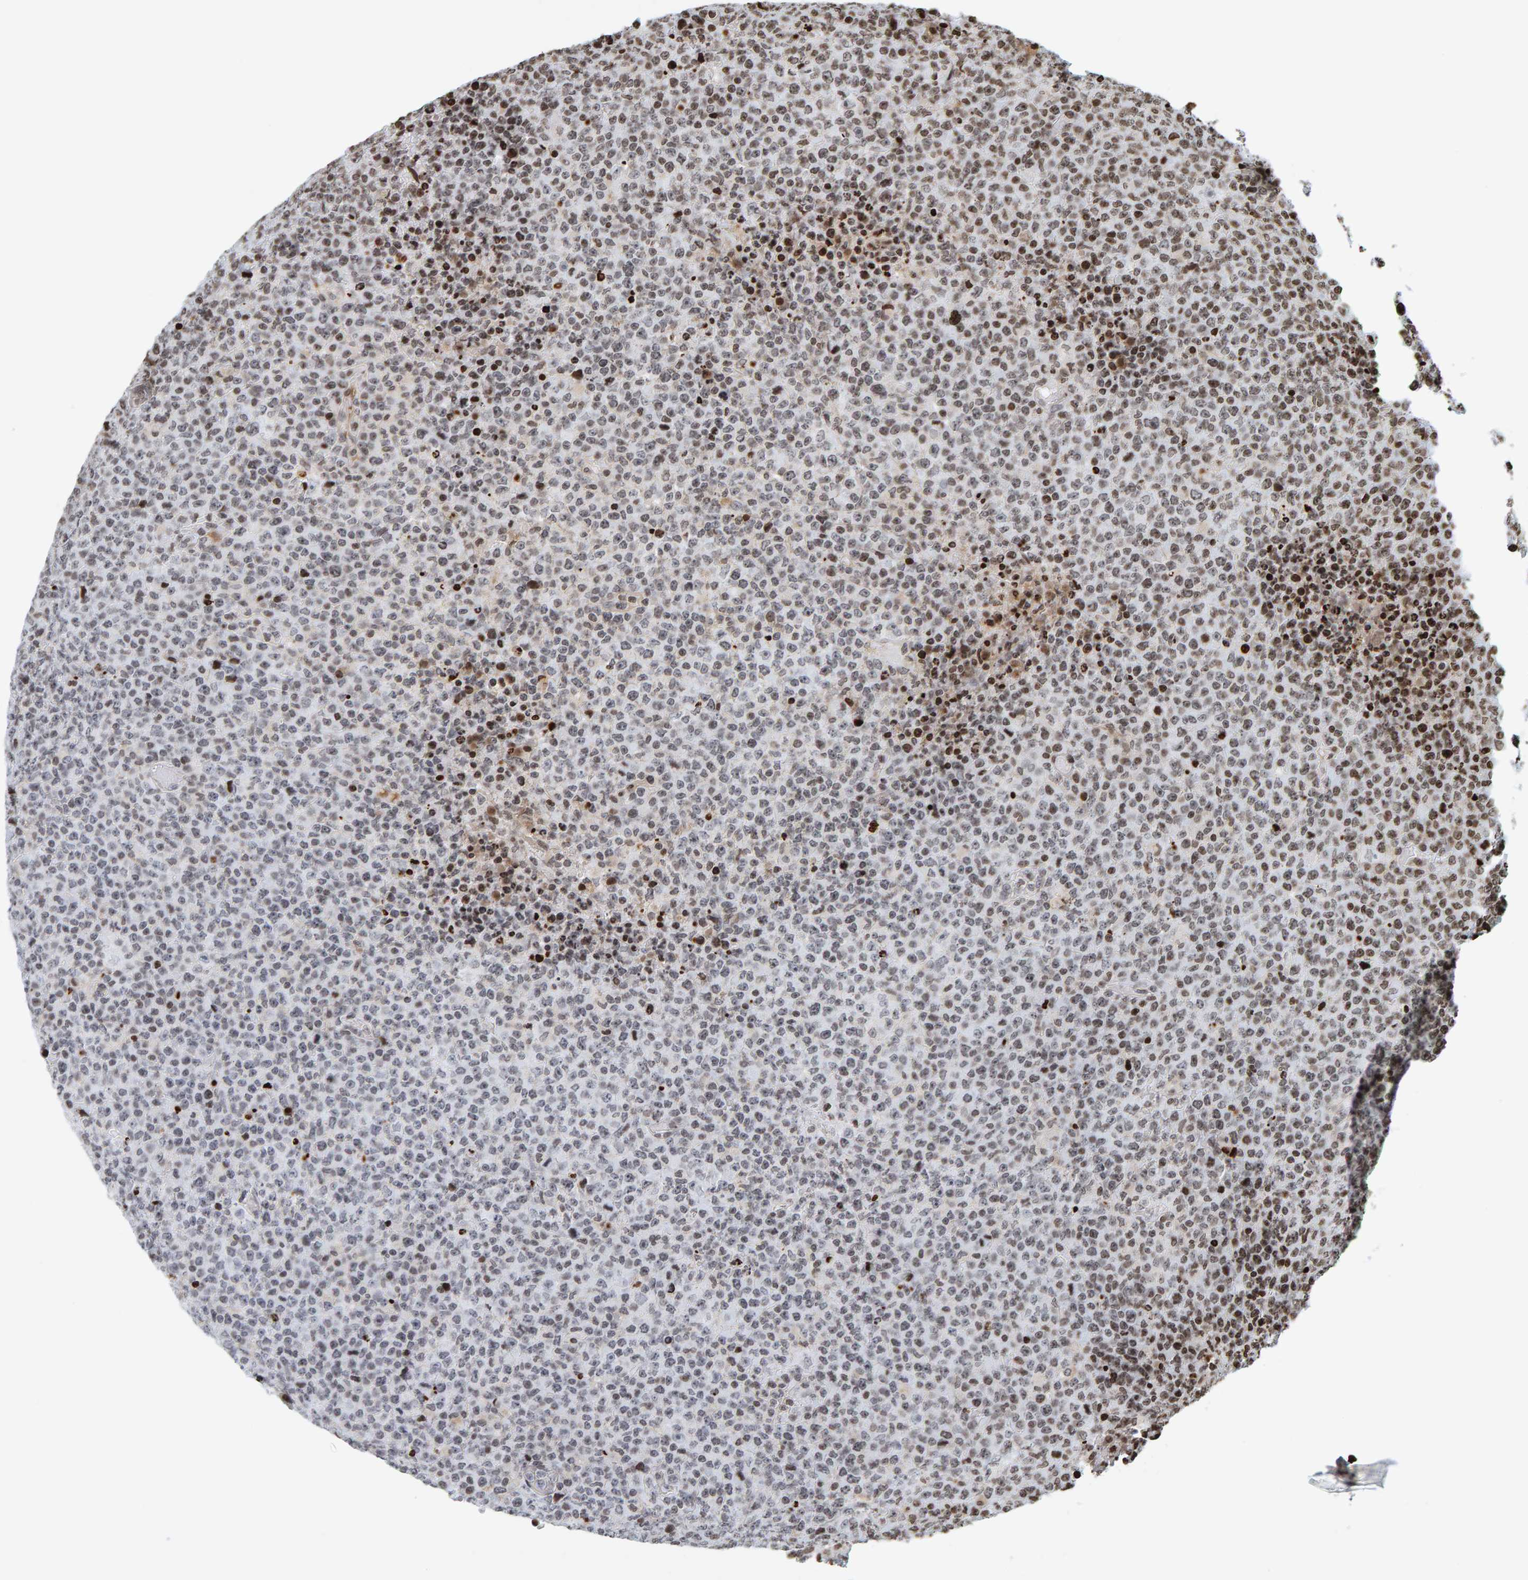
{"staining": {"intensity": "moderate", "quantity": "<25%", "location": "nuclear"}, "tissue": "lymphoma", "cell_type": "Tumor cells", "image_type": "cancer", "snomed": [{"axis": "morphology", "description": "Malignant lymphoma, non-Hodgkin's type, High grade"}, {"axis": "topography", "description": "Lymph node"}], "caption": "Immunohistochemistry photomicrograph of human malignant lymphoma, non-Hodgkin's type (high-grade) stained for a protein (brown), which exhibits low levels of moderate nuclear positivity in approximately <25% of tumor cells.", "gene": "BRF2", "patient": {"sex": "male", "age": 13}}